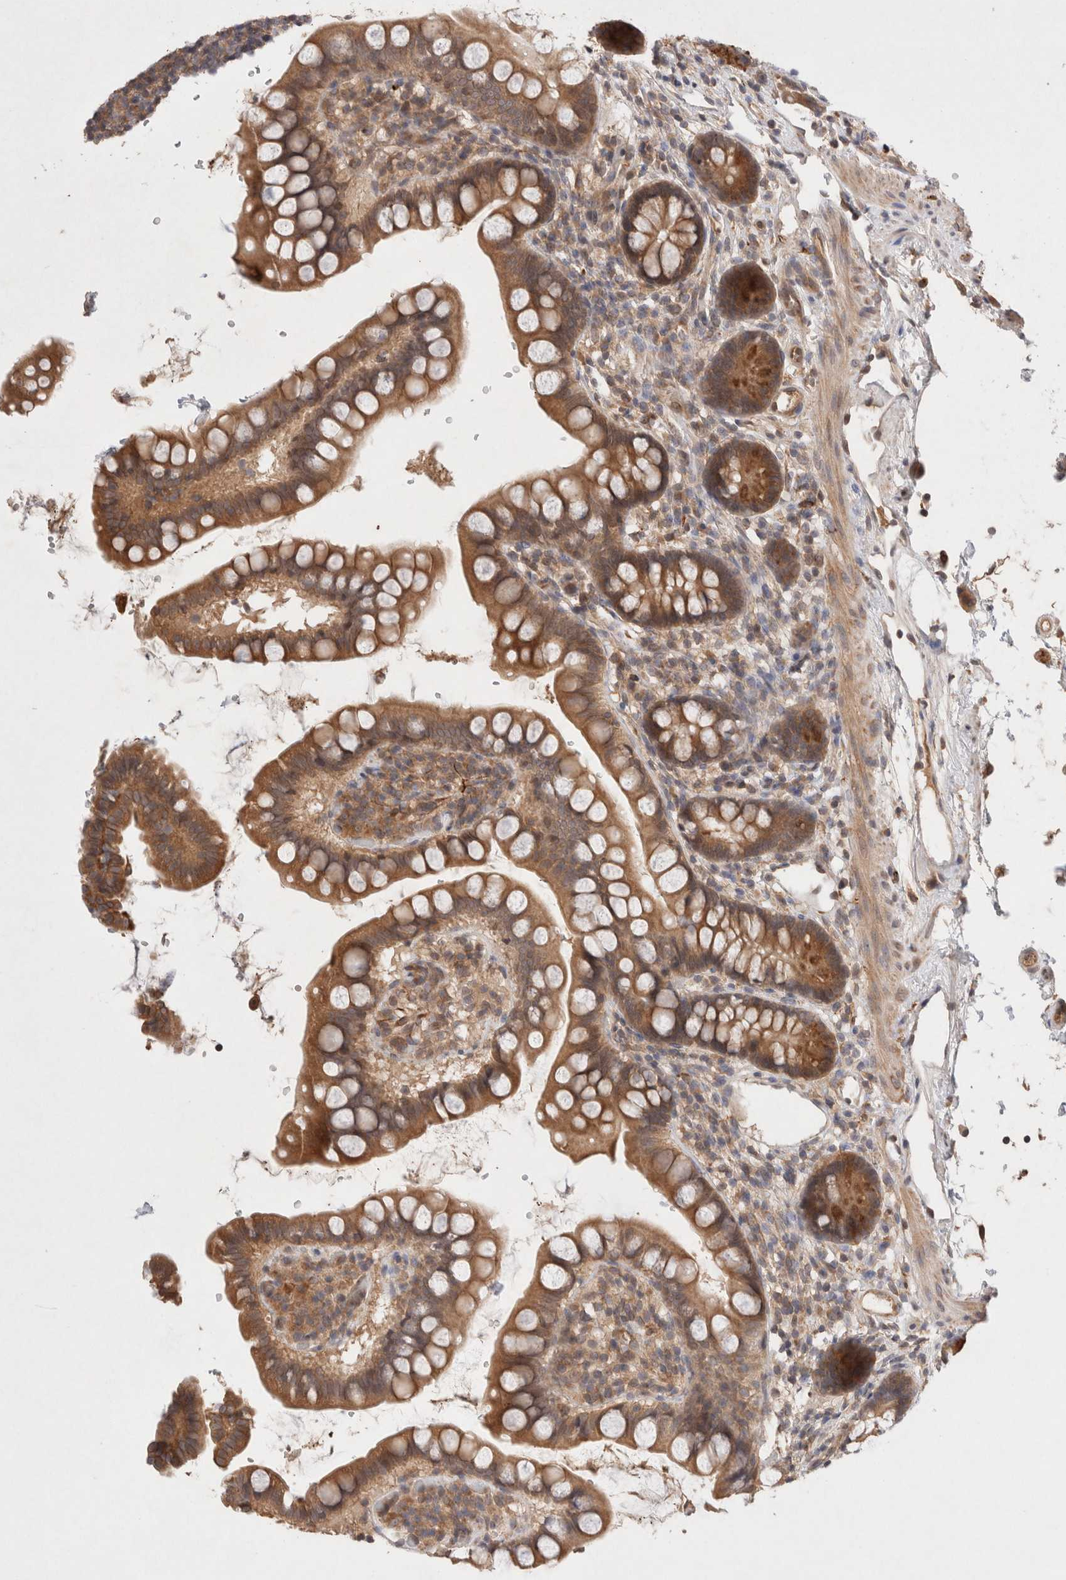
{"staining": {"intensity": "moderate", "quantity": ">75%", "location": "cytoplasmic/membranous"}, "tissue": "small intestine", "cell_type": "Glandular cells", "image_type": "normal", "snomed": [{"axis": "morphology", "description": "Normal tissue, NOS"}, {"axis": "topography", "description": "Smooth muscle"}, {"axis": "topography", "description": "Small intestine"}], "caption": "Immunohistochemistry of unremarkable small intestine exhibits medium levels of moderate cytoplasmic/membranous expression in approximately >75% of glandular cells.", "gene": "KLHL20", "patient": {"sex": "female", "age": 84}}